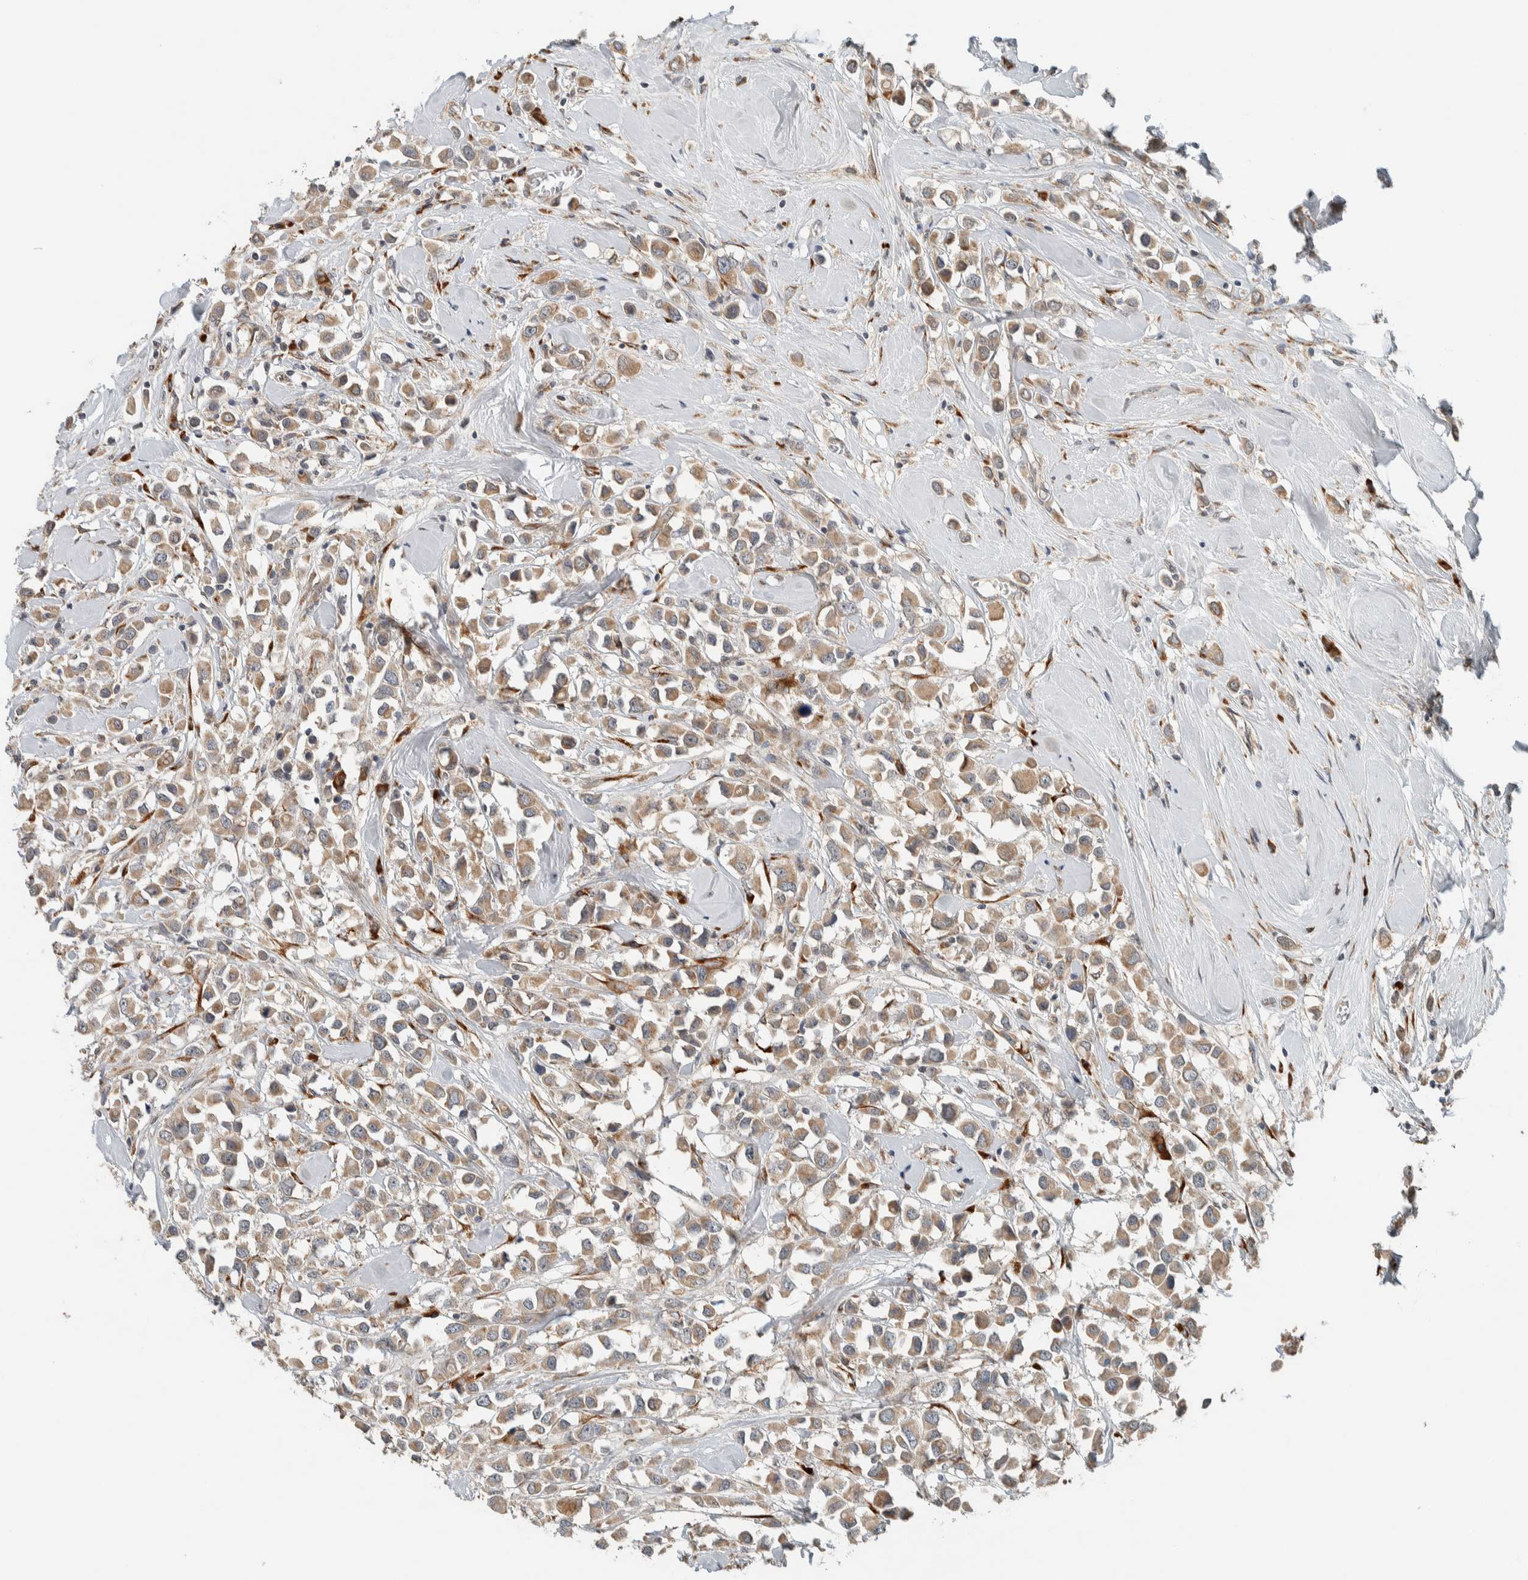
{"staining": {"intensity": "weak", "quantity": ">75%", "location": "cytoplasmic/membranous"}, "tissue": "breast cancer", "cell_type": "Tumor cells", "image_type": "cancer", "snomed": [{"axis": "morphology", "description": "Duct carcinoma"}, {"axis": "topography", "description": "Breast"}], "caption": "Infiltrating ductal carcinoma (breast) stained with a brown dye shows weak cytoplasmic/membranous positive staining in approximately >75% of tumor cells.", "gene": "CTBP2", "patient": {"sex": "female", "age": 61}}